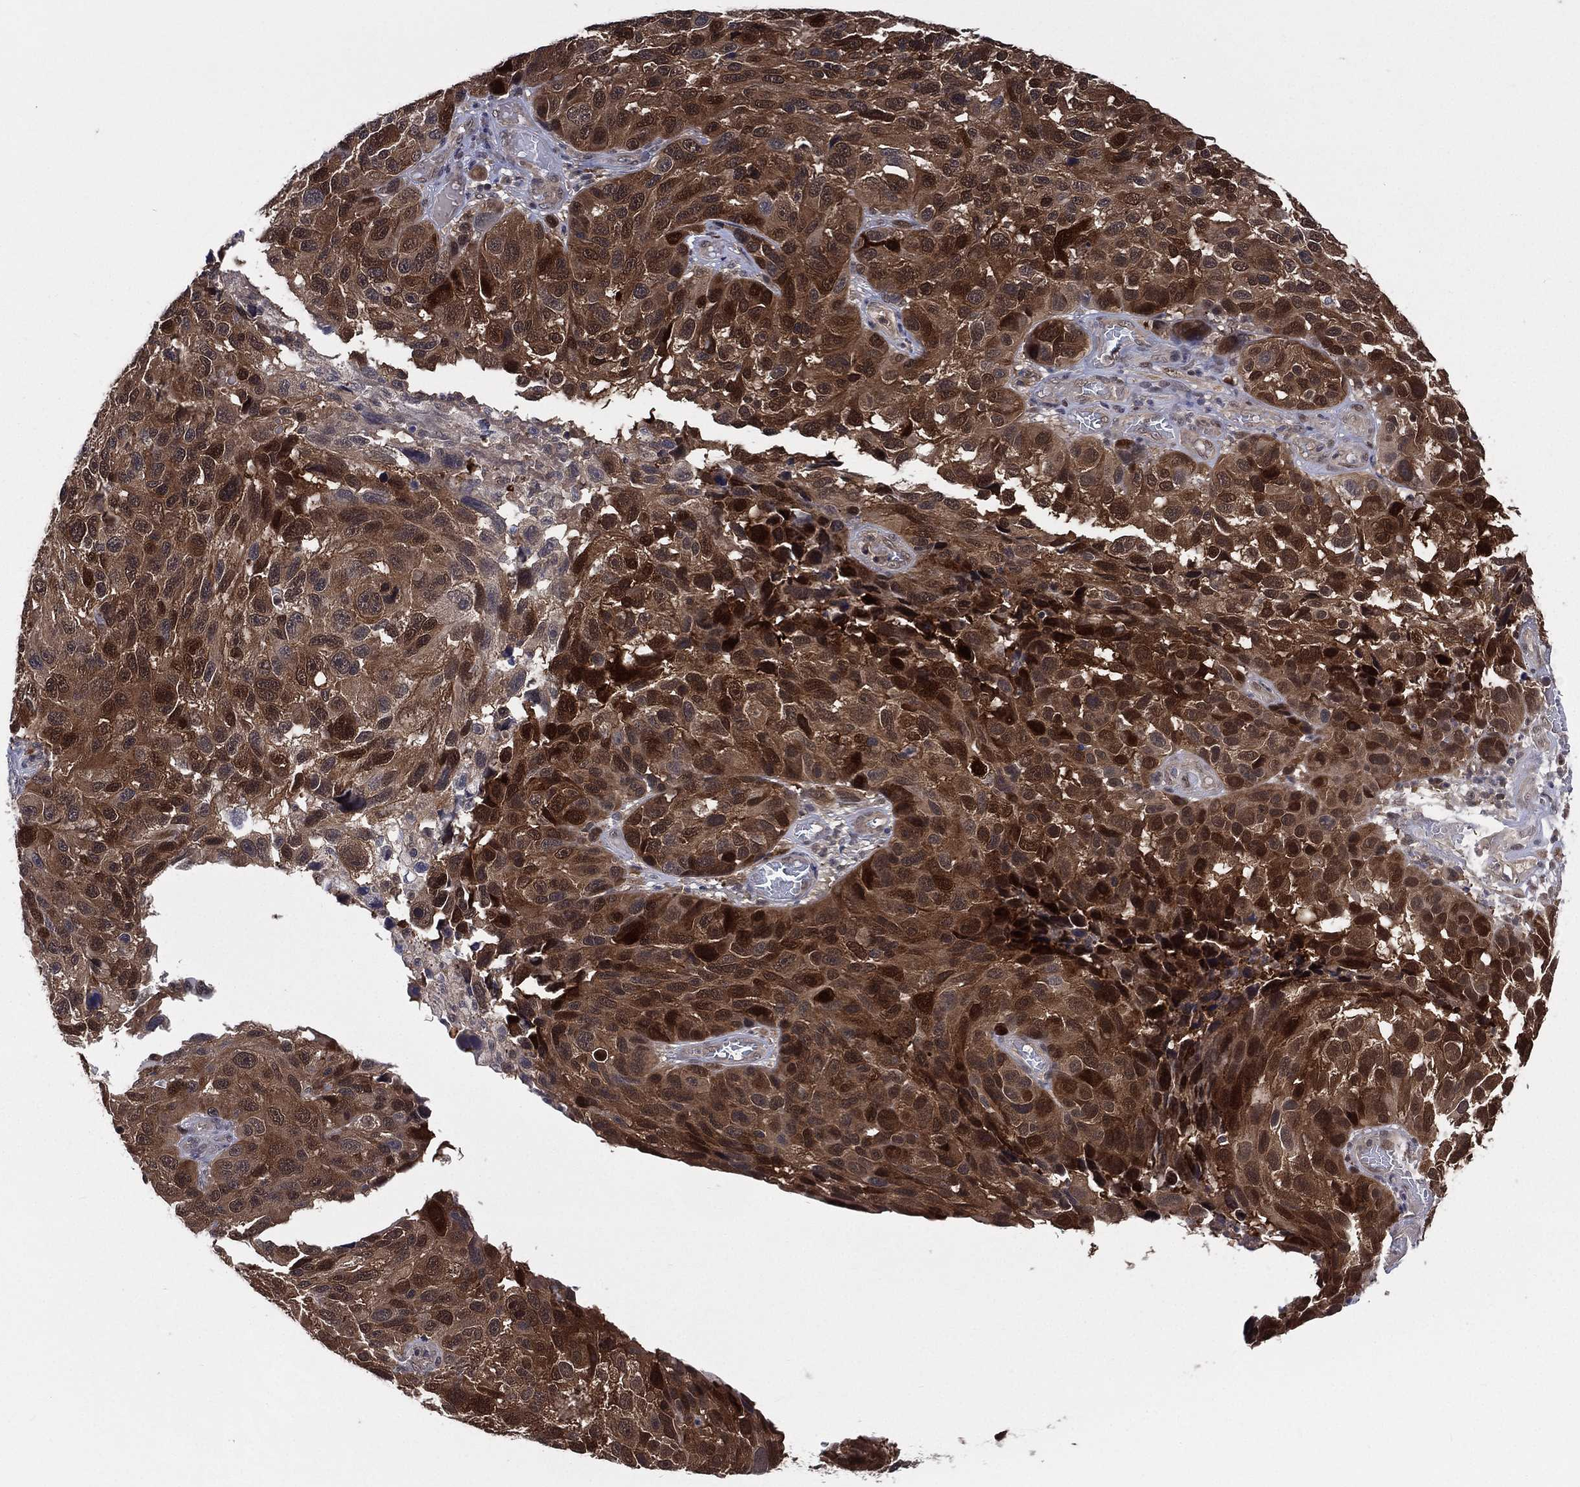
{"staining": {"intensity": "strong", "quantity": "25%-75%", "location": "cytoplasmic/membranous,nuclear"}, "tissue": "melanoma", "cell_type": "Tumor cells", "image_type": "cancer", "snomed": [{"axis": "morphology", "description": "Malignant melanoma, NOS"}, {"axis": "topography", "description": "Skin"}], "caption": "Immunohistochemistry (IHC) micrograph of malignant melanoma stained for a protein (brown), which demonstrates high levels of strong cytoplasmic/membranous and nuclear expression in approximately 25%-75% of tumor cells.", "gene": "MTAP", "patient": {"sex": "male", "age": 53}}